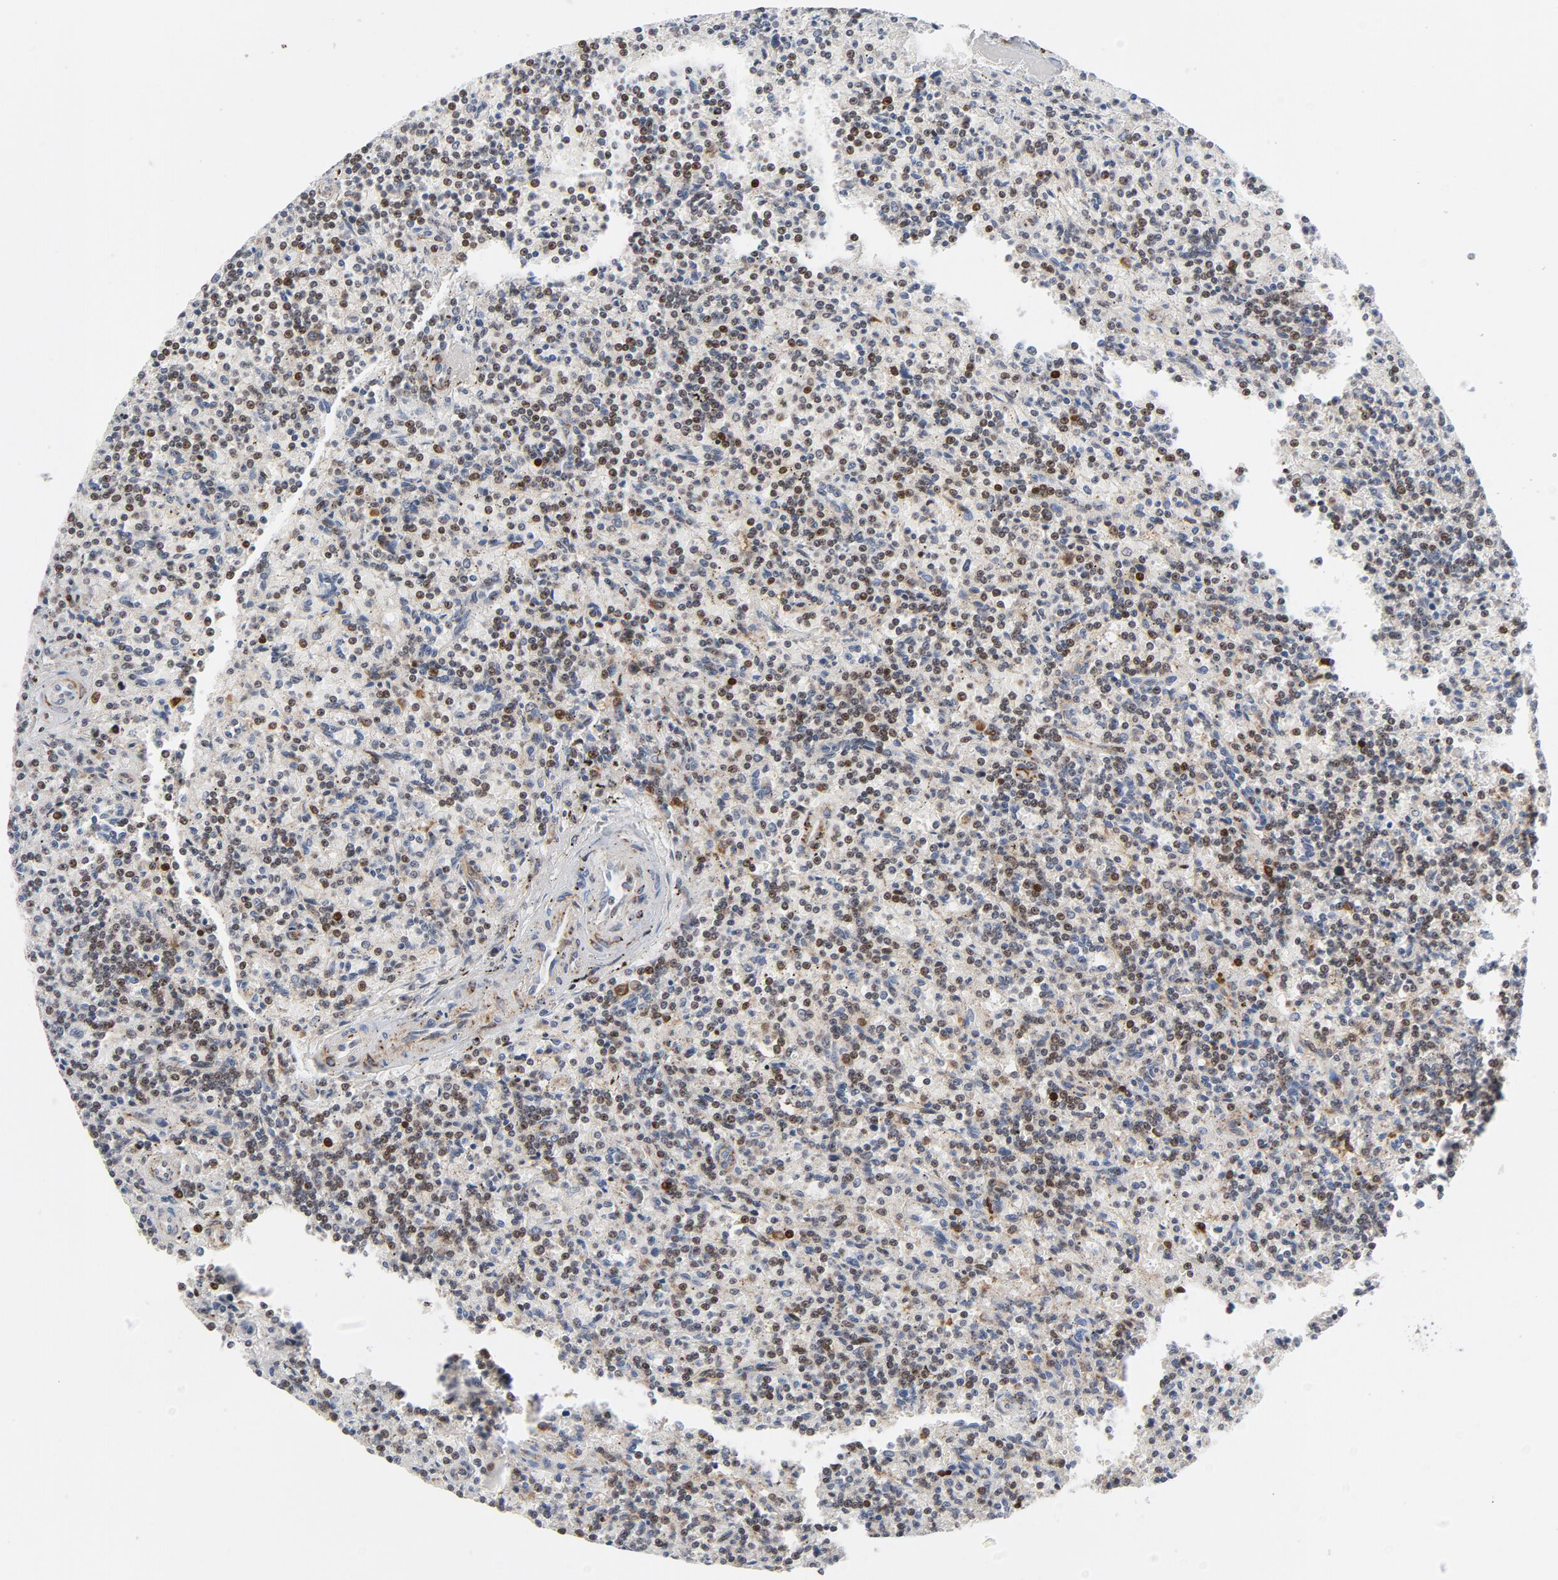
{"staining": {"intensity": "moderate", "quantity": "25%-75%", "location": "cytoplasmic/membranous,nuclear"}, "tissue": "lymphoma", "cell_type": "Tumor cells", "image_type": "cancer", "snomed": [{"axis": "morphology", "description": "Malignant lymphoma, non-Hodgkin's type, Low grade"}, {"axis": "topography", "description": "Spleen"}], "caption": "Moderate cytoplasmic/membranous and nuclear staining is appreciated in approximately 25%-75% of tumor cells in malignant lymphoma, non-Hodgkin's type (low-grade).", "gene": "CYCS", "patient": {"sex": "male", "age": 73}}